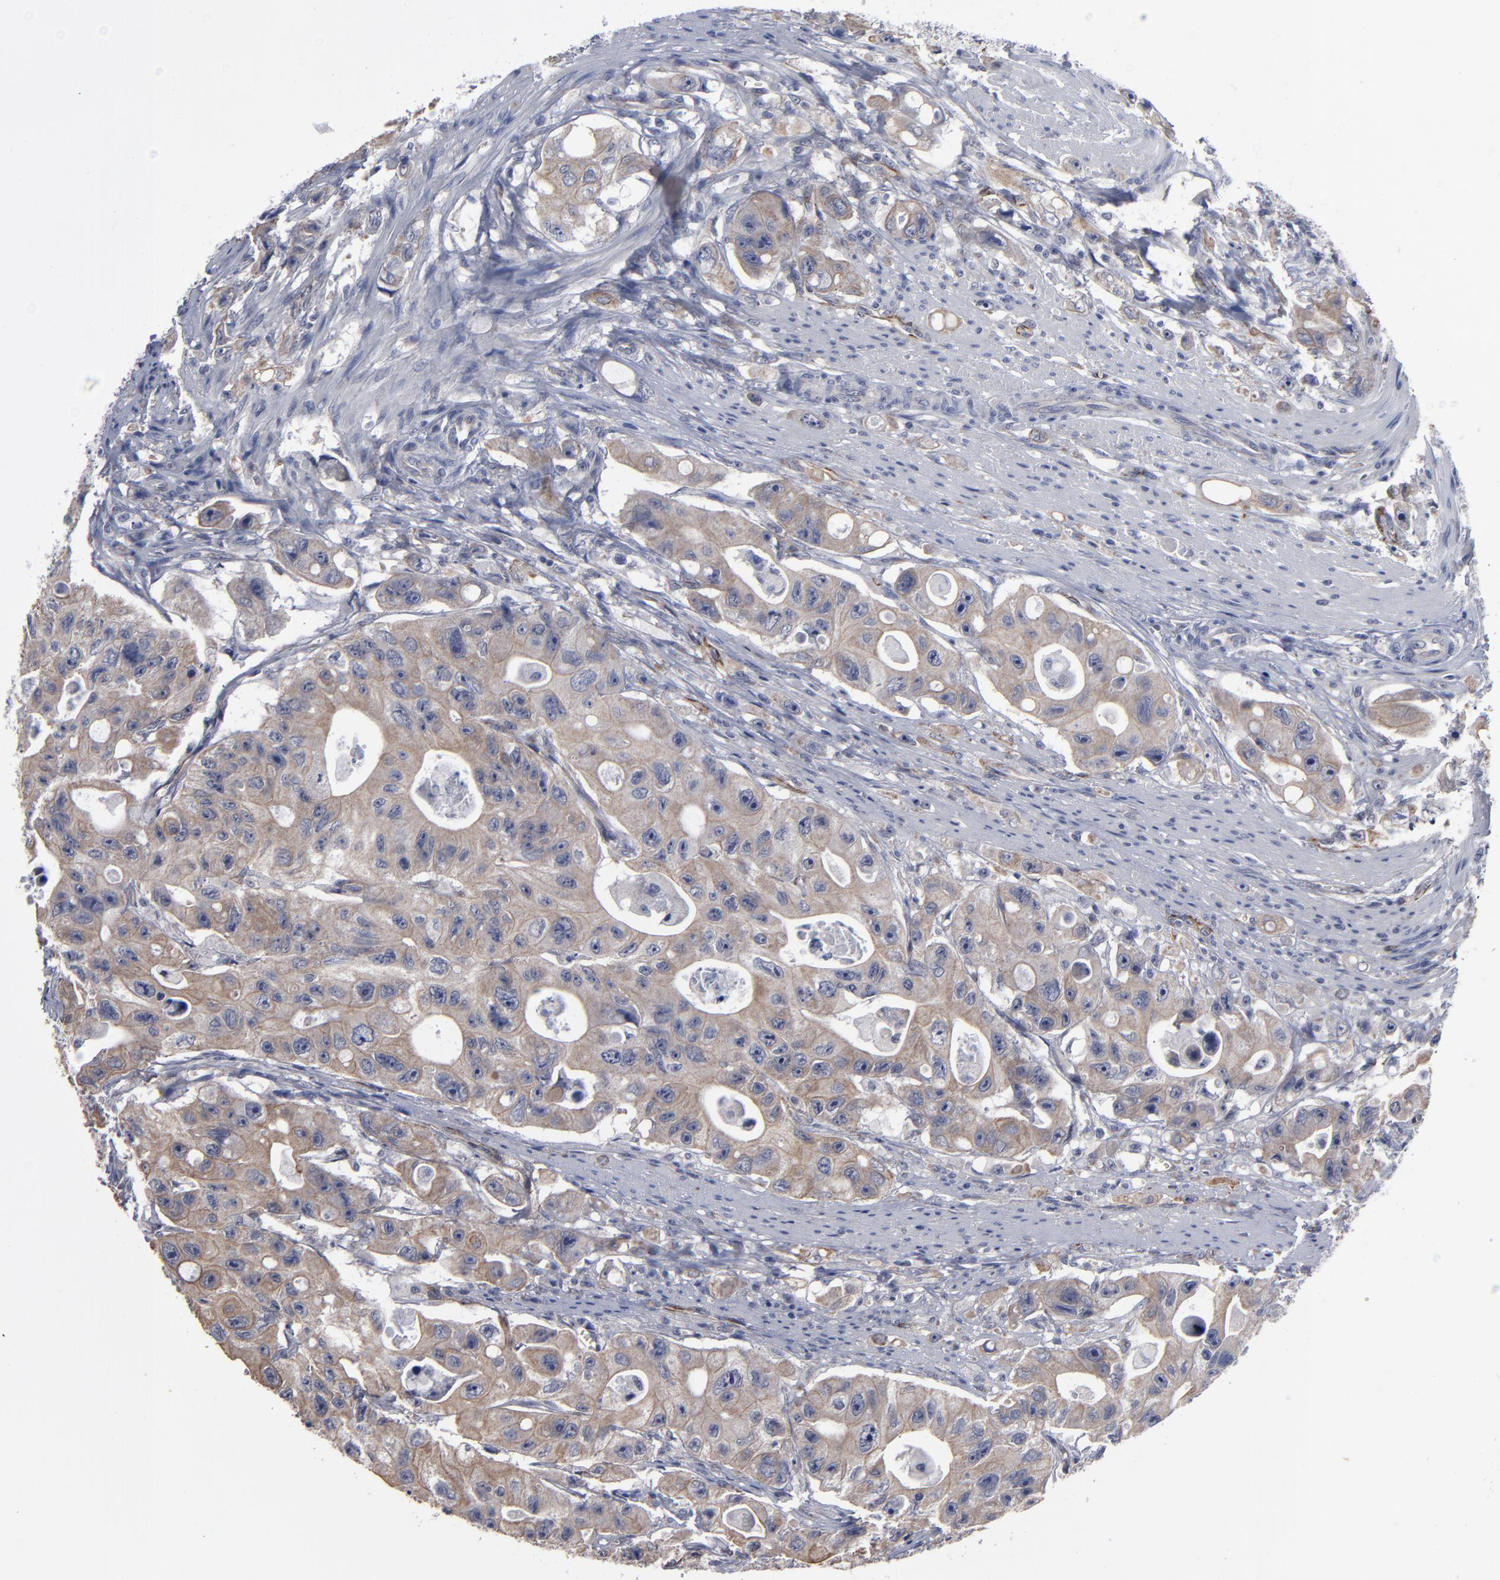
{"staining": {"intensity": "weak", "quantity": ">75%", "location": "cytoplasmic/membranous"}, "tissue": "colorectal cancer", "cell_type": "Tumor cells", "image_type": "cancer", "snomed": [{"axis": "morphology", "description": "Adenocarcinoma, NOS"}, {"axis": "topography", "description": "Colon"}], "caption": "Immunohistochemical staining of colorectal cancer displays low levels of weak cytoplasmic/membranous protein expression in about >75% of tumor cells.", "gene": "ZNF175", "patient": {"sex": "female", "age": 46}}